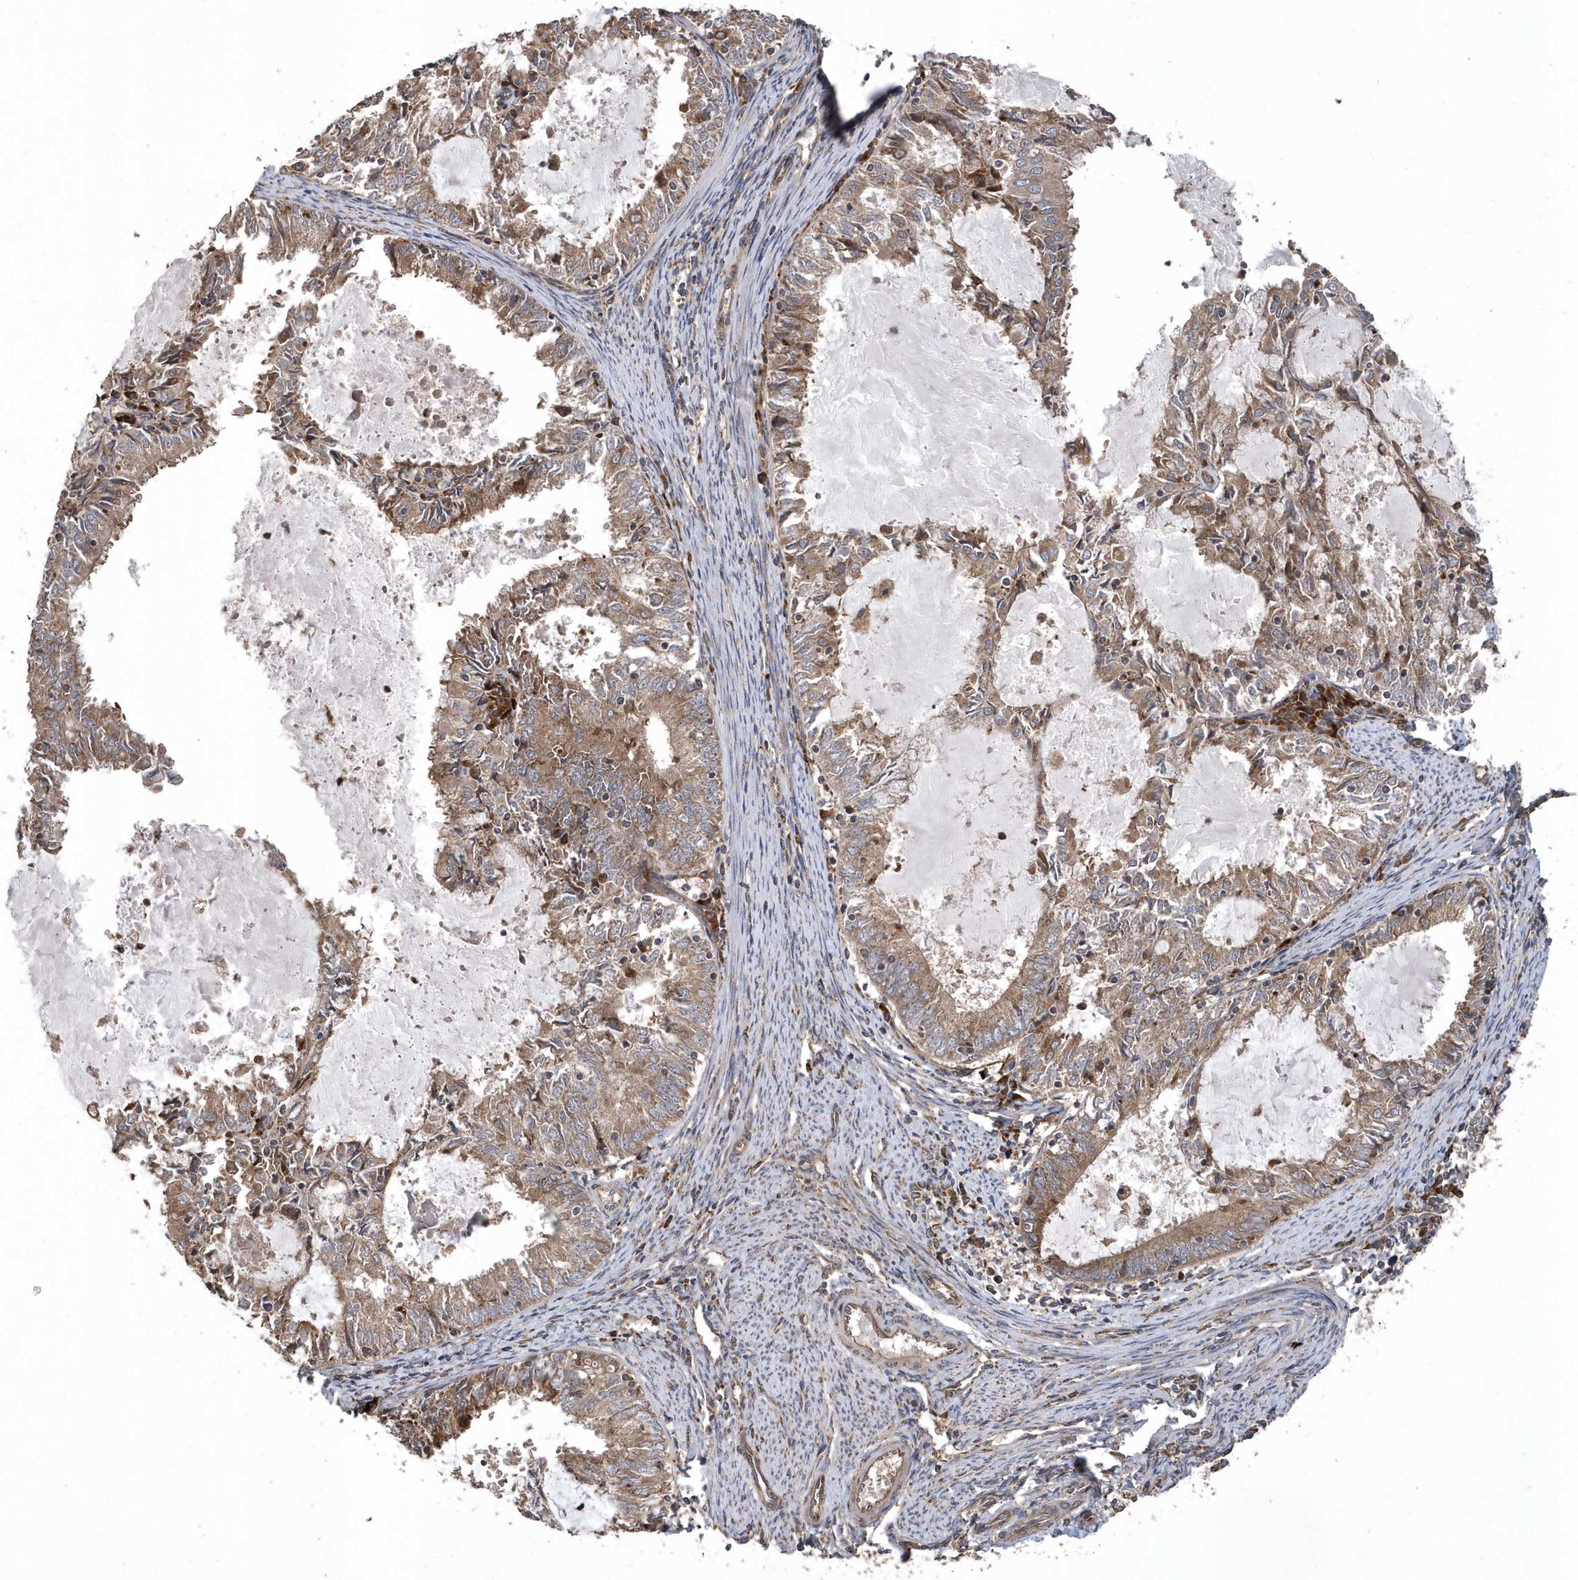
{"staining": {"intensity": "moderate", "quantity": ">75%", "location": "cytoplasmic/membranous"}, "tissue": "endometrial cancer", "cell_type": "Tumor cells", "image_type": "cancer", "snomed": [{"axis": "morphology", "description": "Adenocarcinoma, NOS"}, {"axis": "topography", "description": "Endometrium"}], "caption": "Immunohistochemical staining of human endometrial cancer (adenocarcinoma) reveals medium levels of moderate cytoplasmic/membranous protein expression in approximately >75% of tumor cells.", "gene": "WASHC5", "patient": {"sex": "female", "age": 57}}